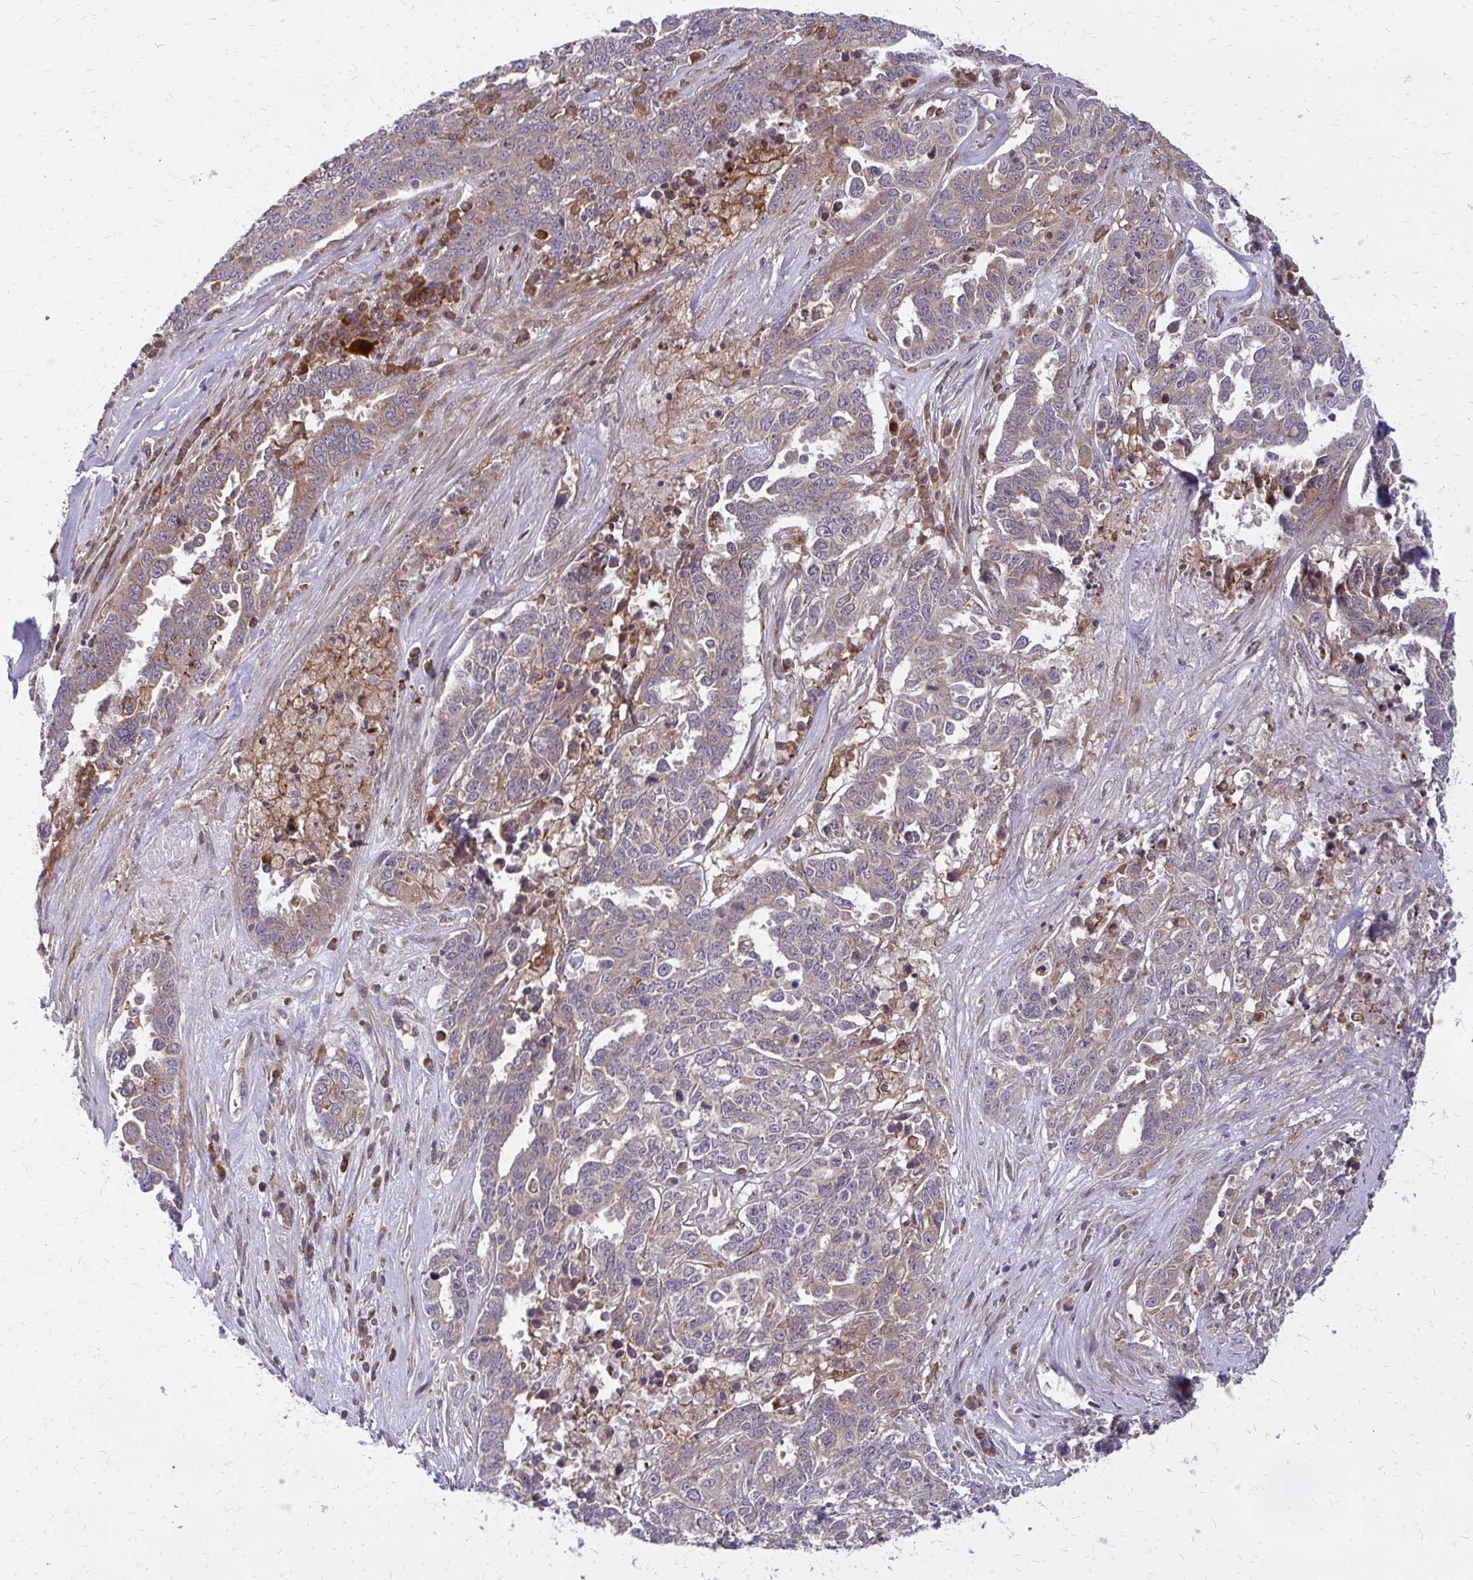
{"staining": {"intensity": "weak", "quantity": "25%-75%", "location": "cytoplasmic/membranous"}, "tissue": "ovarian cancer", "cell_type": "Tumor cells", "image_type": "cancer", "snomed": [{"axis": "morphology", "description": "Carcinoma, endometroid"}, {"axis": "topography", "description": "Ovary"}], "caption": "Immunohistochemical staining of endometroid carcinoma (ovarian) exhibits weak cytoplasmic/membranous protein staining in approximately 25%-75% of tumor cells.", "gene": "OXNAD1", "patient": {"sex": "female", "age": 62}}